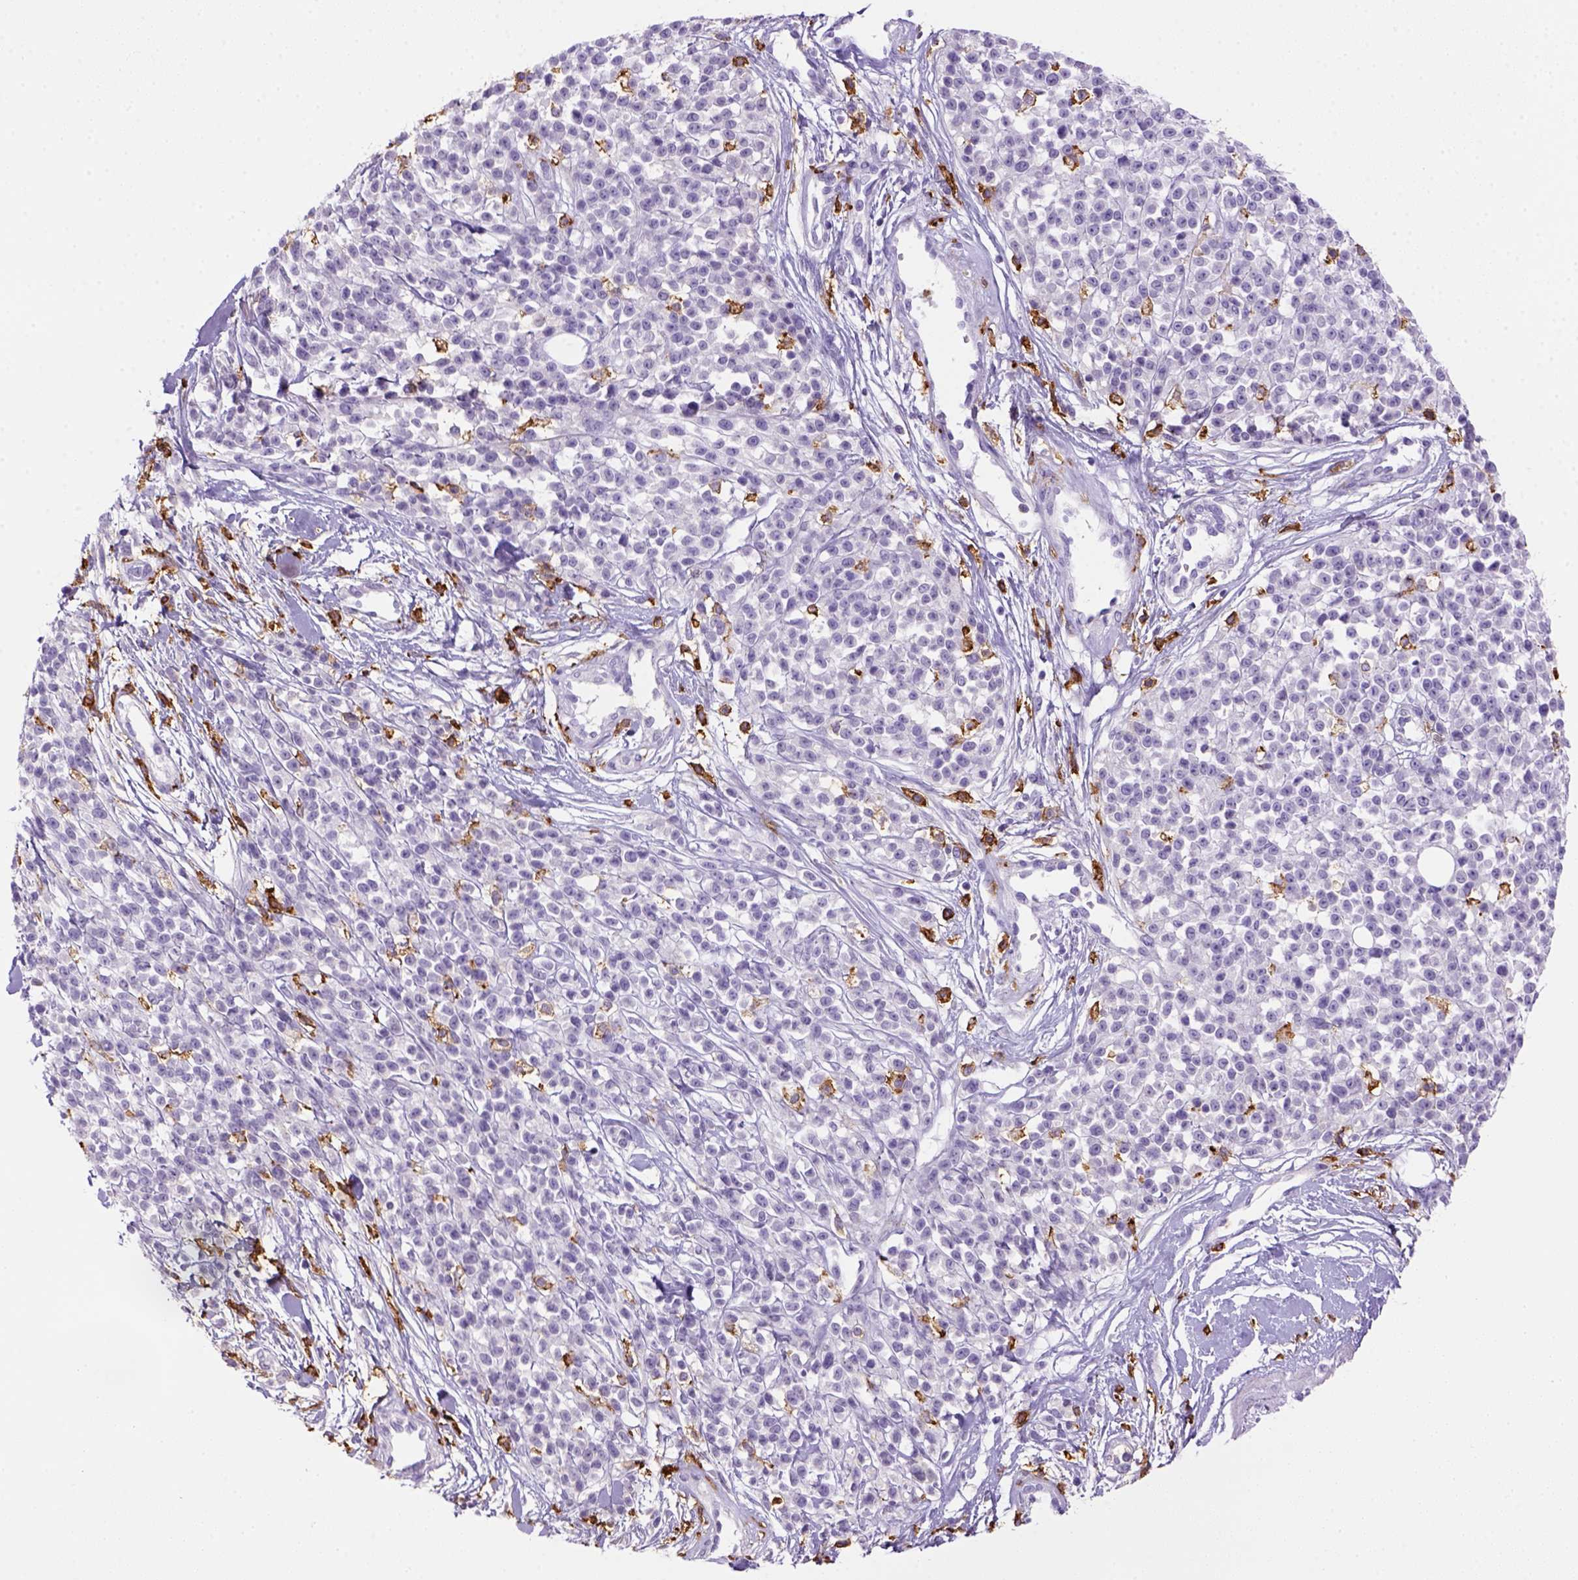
{"staining": {"intensity": "negative", "quantity": "none", "location": "none"}, "tissue": "melanoma", "cell_type": "Tumor cells", "image_type": "cancer", "snomed": [{"axis": "morphology", "description": "Malignant melanoma, NOS"}, {"axis": "topography", "description": "Skin"}, {"axis": "topography", "description": "Skin of trunk"}], "caption": "Immunohistochemical staining of human malignant melanoma shows no significant expression in tumor cells.", "gene": "CD14", "patient": {"sex": "male", "age": 74}}